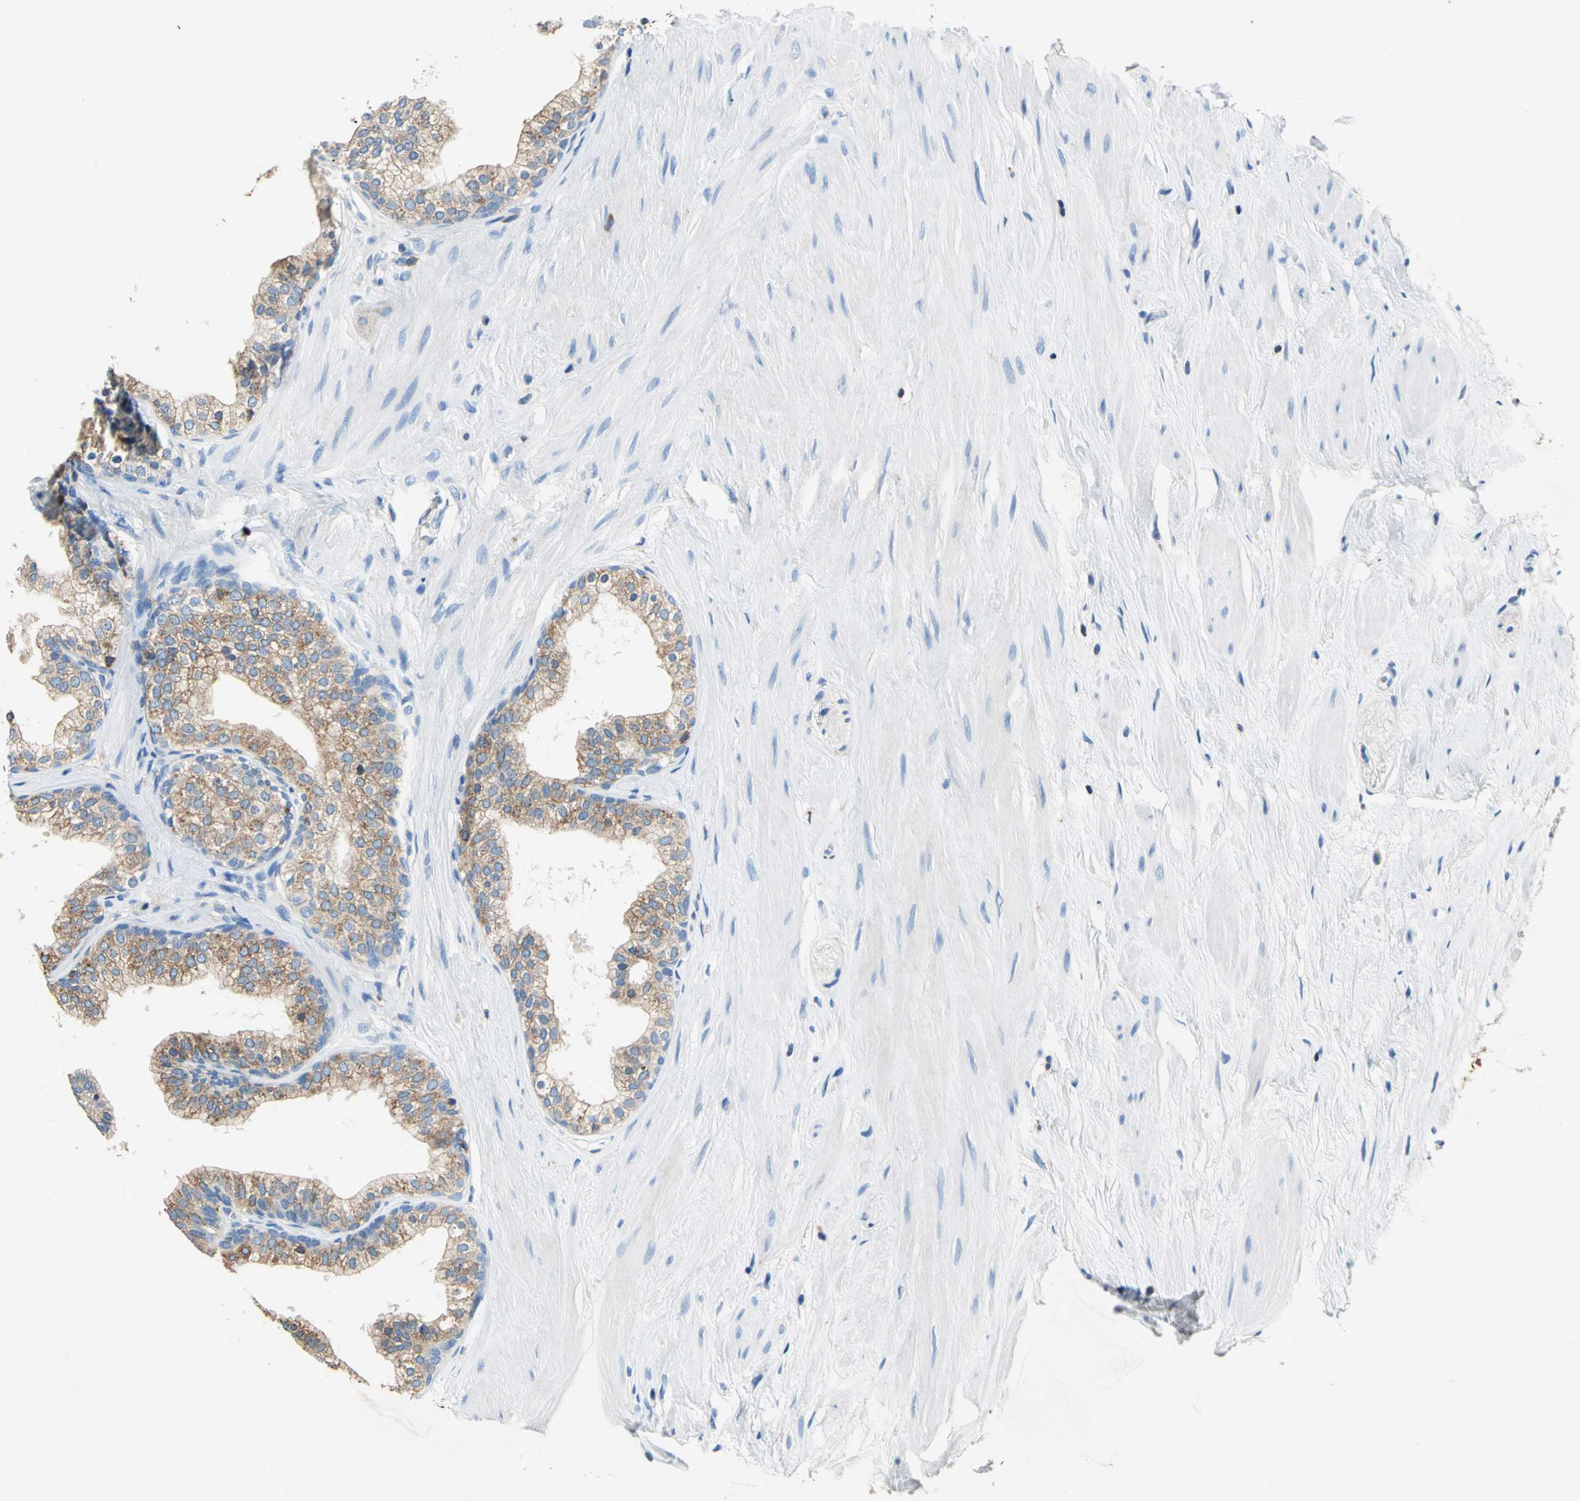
{"staining": {"intensity": "moderate", "quantity": ">75%", "location": "cytoplasmic/membranous"}, "tissue": "prostate", "cell_type": "Glandular cells", "image_type": "normal", "snomed": [{"axis": "morphology", "description": "Normal tissue, NOS"}, {"axis": "topography", "description": "Prostate"}], "caption": "Brown immunohistochemical staining in unremarkable human prostate shows moderate cytoplasmic/membranous staining in approximately >75% of glandular cells. Nuclei are stained in blue.", "gene": "SEPTIN11", "patient": {"sex": "male", "age": 60}}